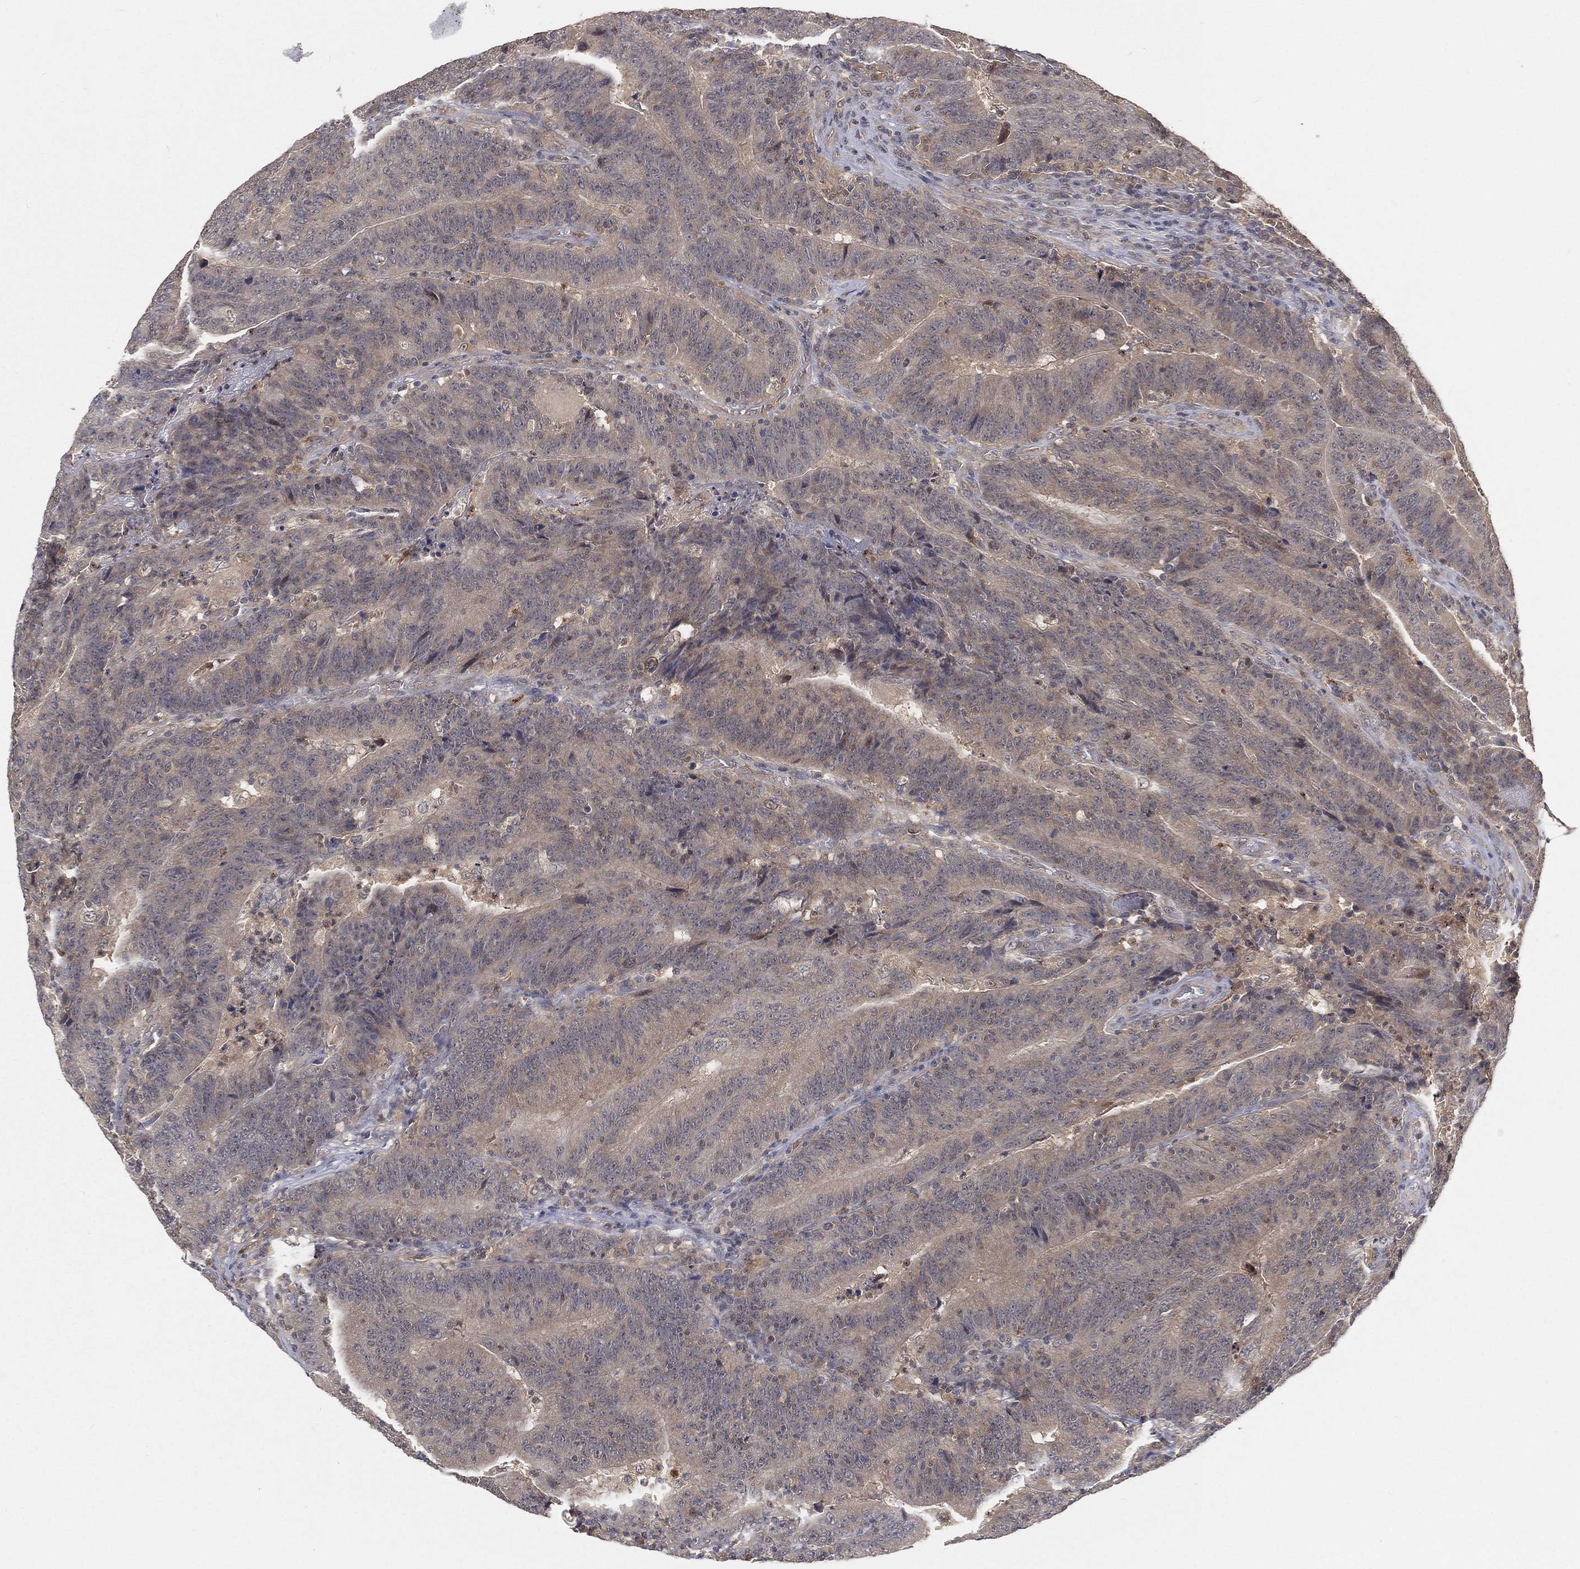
{"staining": {"intensity": "negative", "quantity": "none", "location": "none"}, "tissue": "colorectal cancer", "cell_type": "Tumor cells", "image_type": "cancer", "snomed": [{"axis": "morphology", "description": "Adenocarcinoma, NOS"}, {"axis": "topography", "description": "Colon"}], "caption": "IHC micrograph of neoplastic tissue: colorectal cancer (adenocarcinoma) stained with DAB (3,3'-diaminobenzidine) demonstrates no significant protein positivity in tumor cells.", "gene": "MAPK1", "patient": {"sex": "female", "age": 75}}